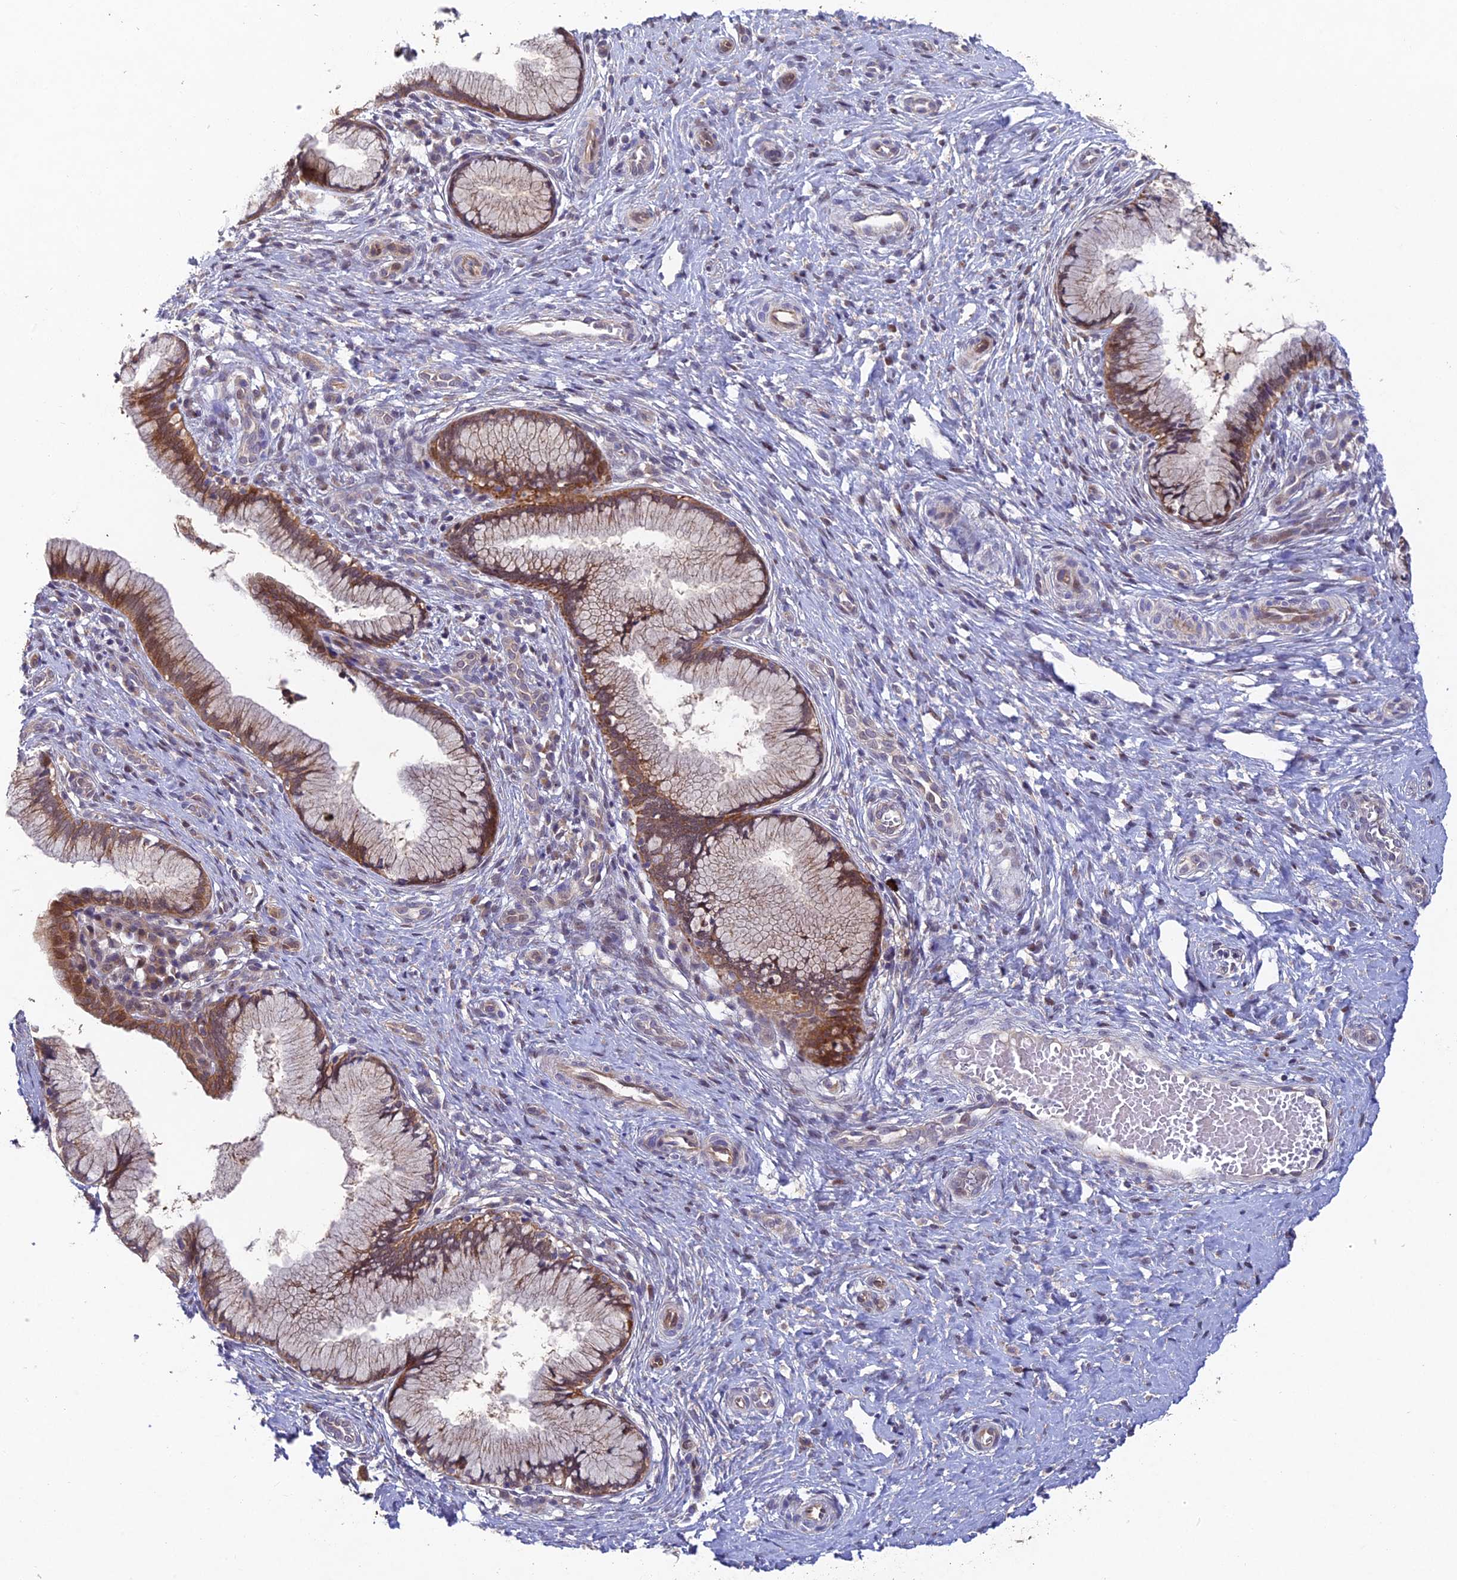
{"staining": {"intensity": "moderate", "quantity": ">75%", "location": "cytoplasmic/membranous"}, "tissue": "cervix", "cell_type": "Glandular cells", "image_type": "normal", "snomed": [{"axis": "morphology", "description": "Normal tissue, NOS"}, {"axis": "topography", "description": "Cervix"}], "caption": "Human cervix stained with a brown dye demonstrates moderate cytoplasmic/membranous positive staining in approximately >75% of glandular cells.", "gene": "NSMCE1", "patient": {"sex": "female", "age": 36}}